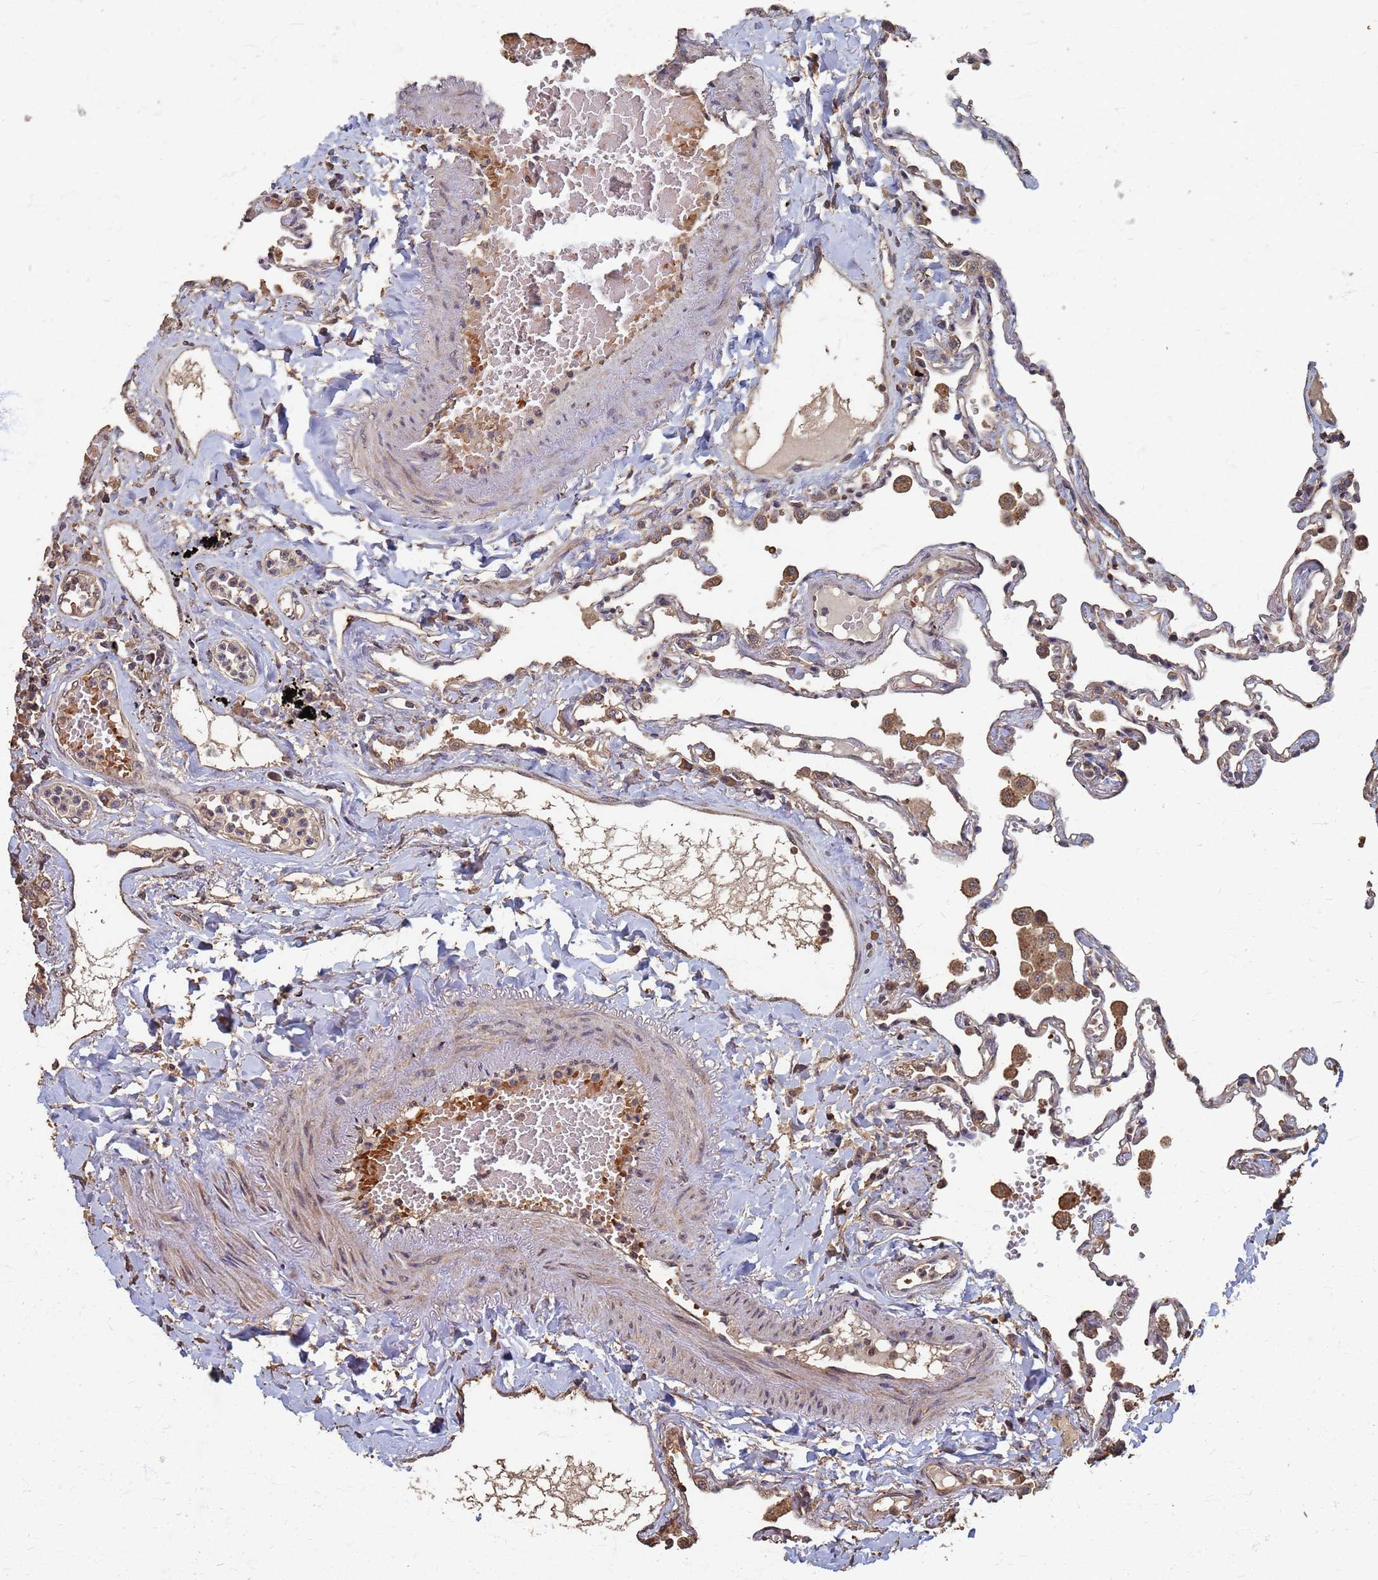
{"staining": {"intensity": "weak", "quantity": ">75%", "location": "cytoplasmic/membranous"}, "tissue": "lung", "cell_type": "Alveolar cells", "image_type": "normal", "snomed": [{"axis": "morphology", "description": "Normal tissue, NOS"}, {"axis": "topography", "description": "Lung"}], "caption": "The photomicrograph demonstrates staining of unremarkable lung, revealing weak cytoplasmic/membranous protein expression (brown color) within alveolar cells. (Stains: DAB in brown, nuclei in blue, Microscopy: brightfield microscopy at high magnification).", "gene": "DPH5", "patient": {"sex": "female", "age": 67}}